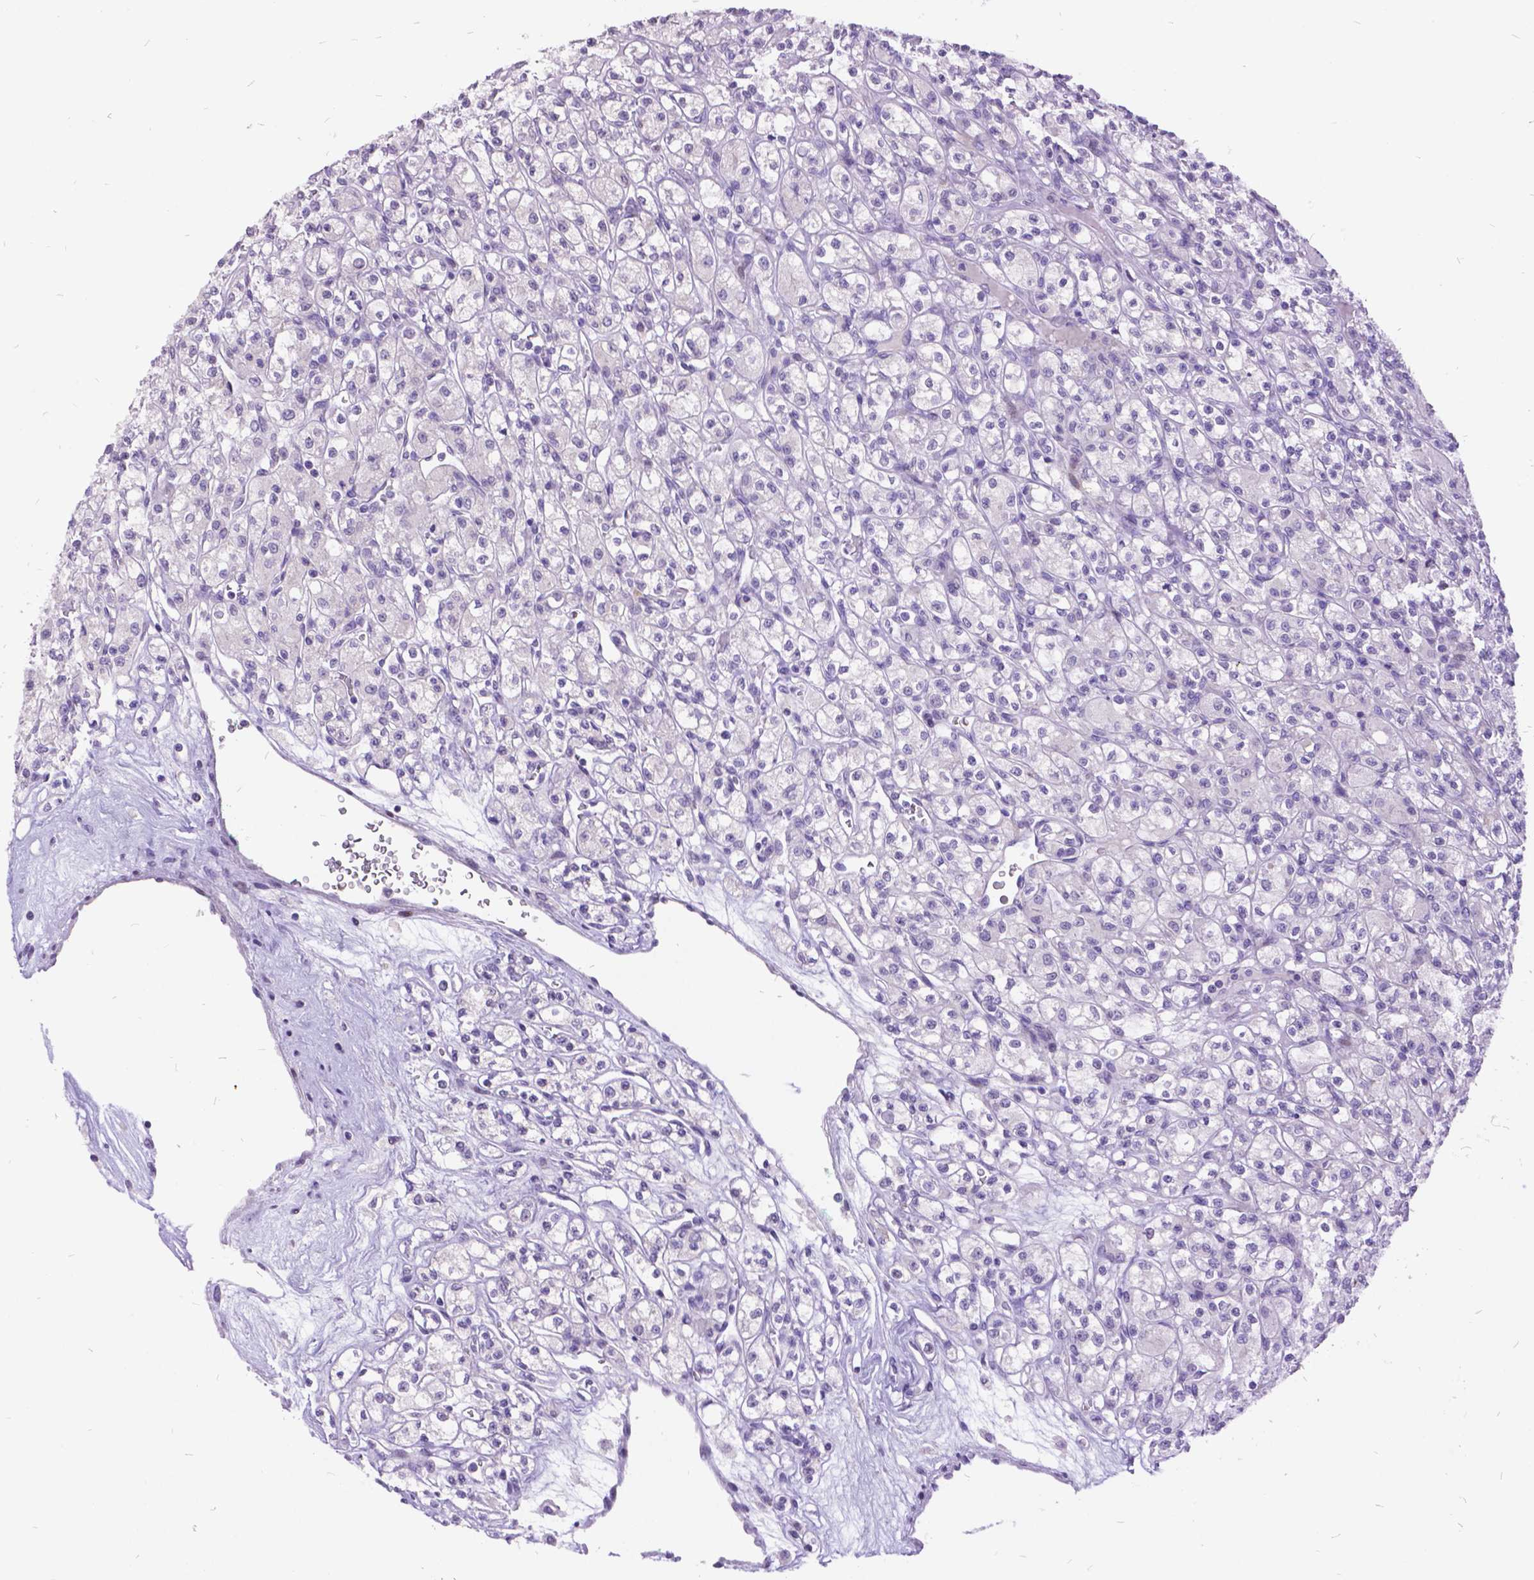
{"staining": {"intensity": "negative", "quantity": "none", "location": "none"}, "tissue": "renal cancer", "cell_type": "Tumor cells", "image_type": "cancer", "snomed": [{"axis": "morphology", "description": "Adenocarcinoma, NOS"}, {"axis": "topography", "description": "Kidney"}], "caption": "This micrograph is of renal cancer stained with IHC to label a protein in brown with the nuclei are counter-stained blue. There is no staining in tumor cells. Brightfield microscopy of immunohistochemistry (IHC) stained with DAB (brown) and hematoxylin (blue), captured at high magnification.", "gene": "ITGB6", "patient": {"sex": "female", "age": 70}}